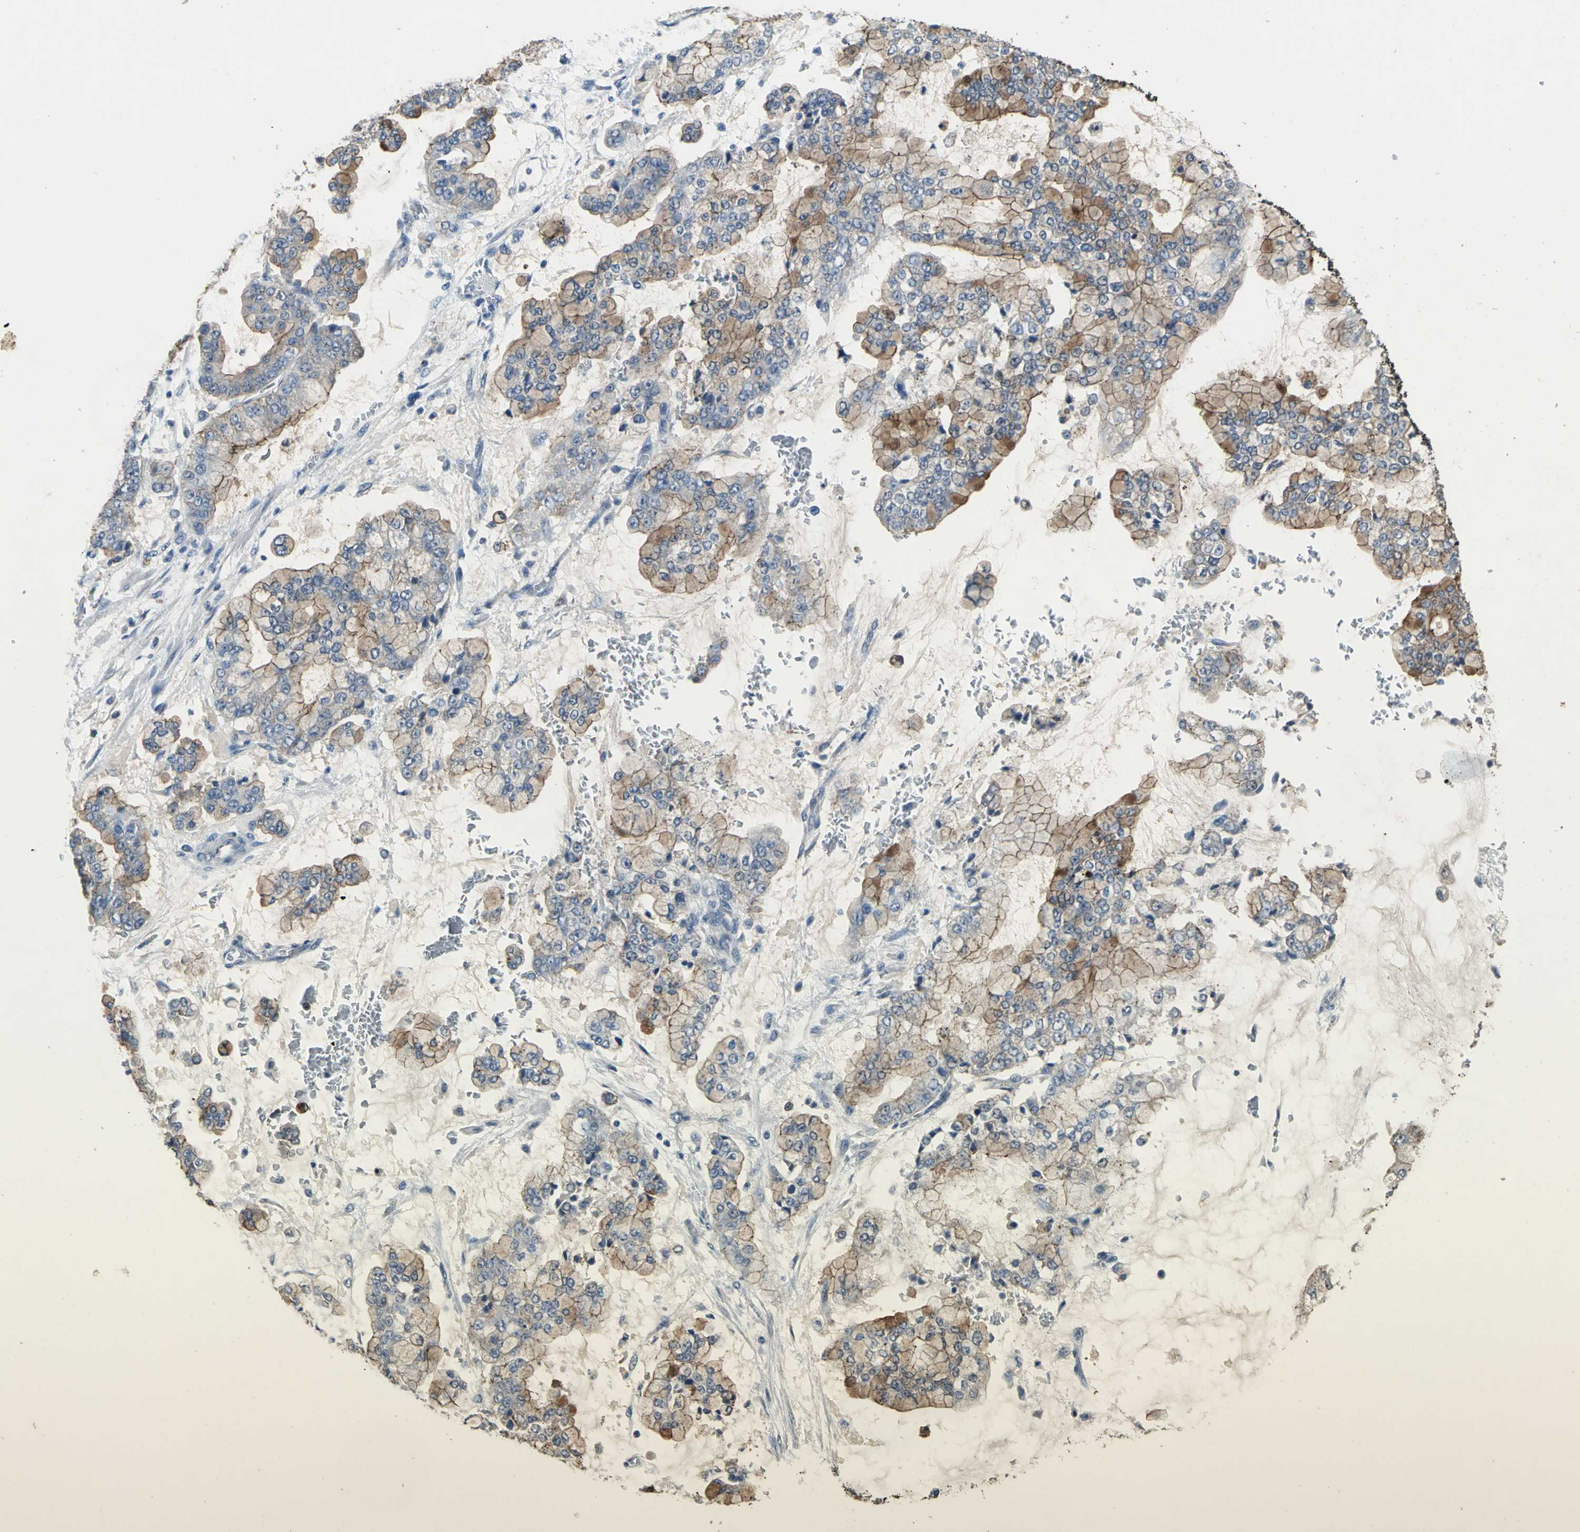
{"staining": {"intensity": "weak", "quantity": ">75%", "location": "cytoplasmic/membranous"}, "tissue": "stomach cancer", "cell_type": "Tumor cells", "image_type": "cancer", "snomed": [{"axis": "morphology", "description": "Normal tissue, NOS"}, {"axis": "morphology", "description": "Adenocarcinoma, NOS"}, {"axis": "topography", "description": "Stomach, upper"}, {"axis": "topography", "description": "Stomach"}], "caption": "Immunohistochemistry (IHC) image of human stomach cancer (adenocarcinoma) stained for a protein (brown), which reveals low levels of weak cytoplasmic/membranous positivity in about >75% of tumor cells.", "gene": "OCLN", "patient": {"sex": "male", "age": 76}}